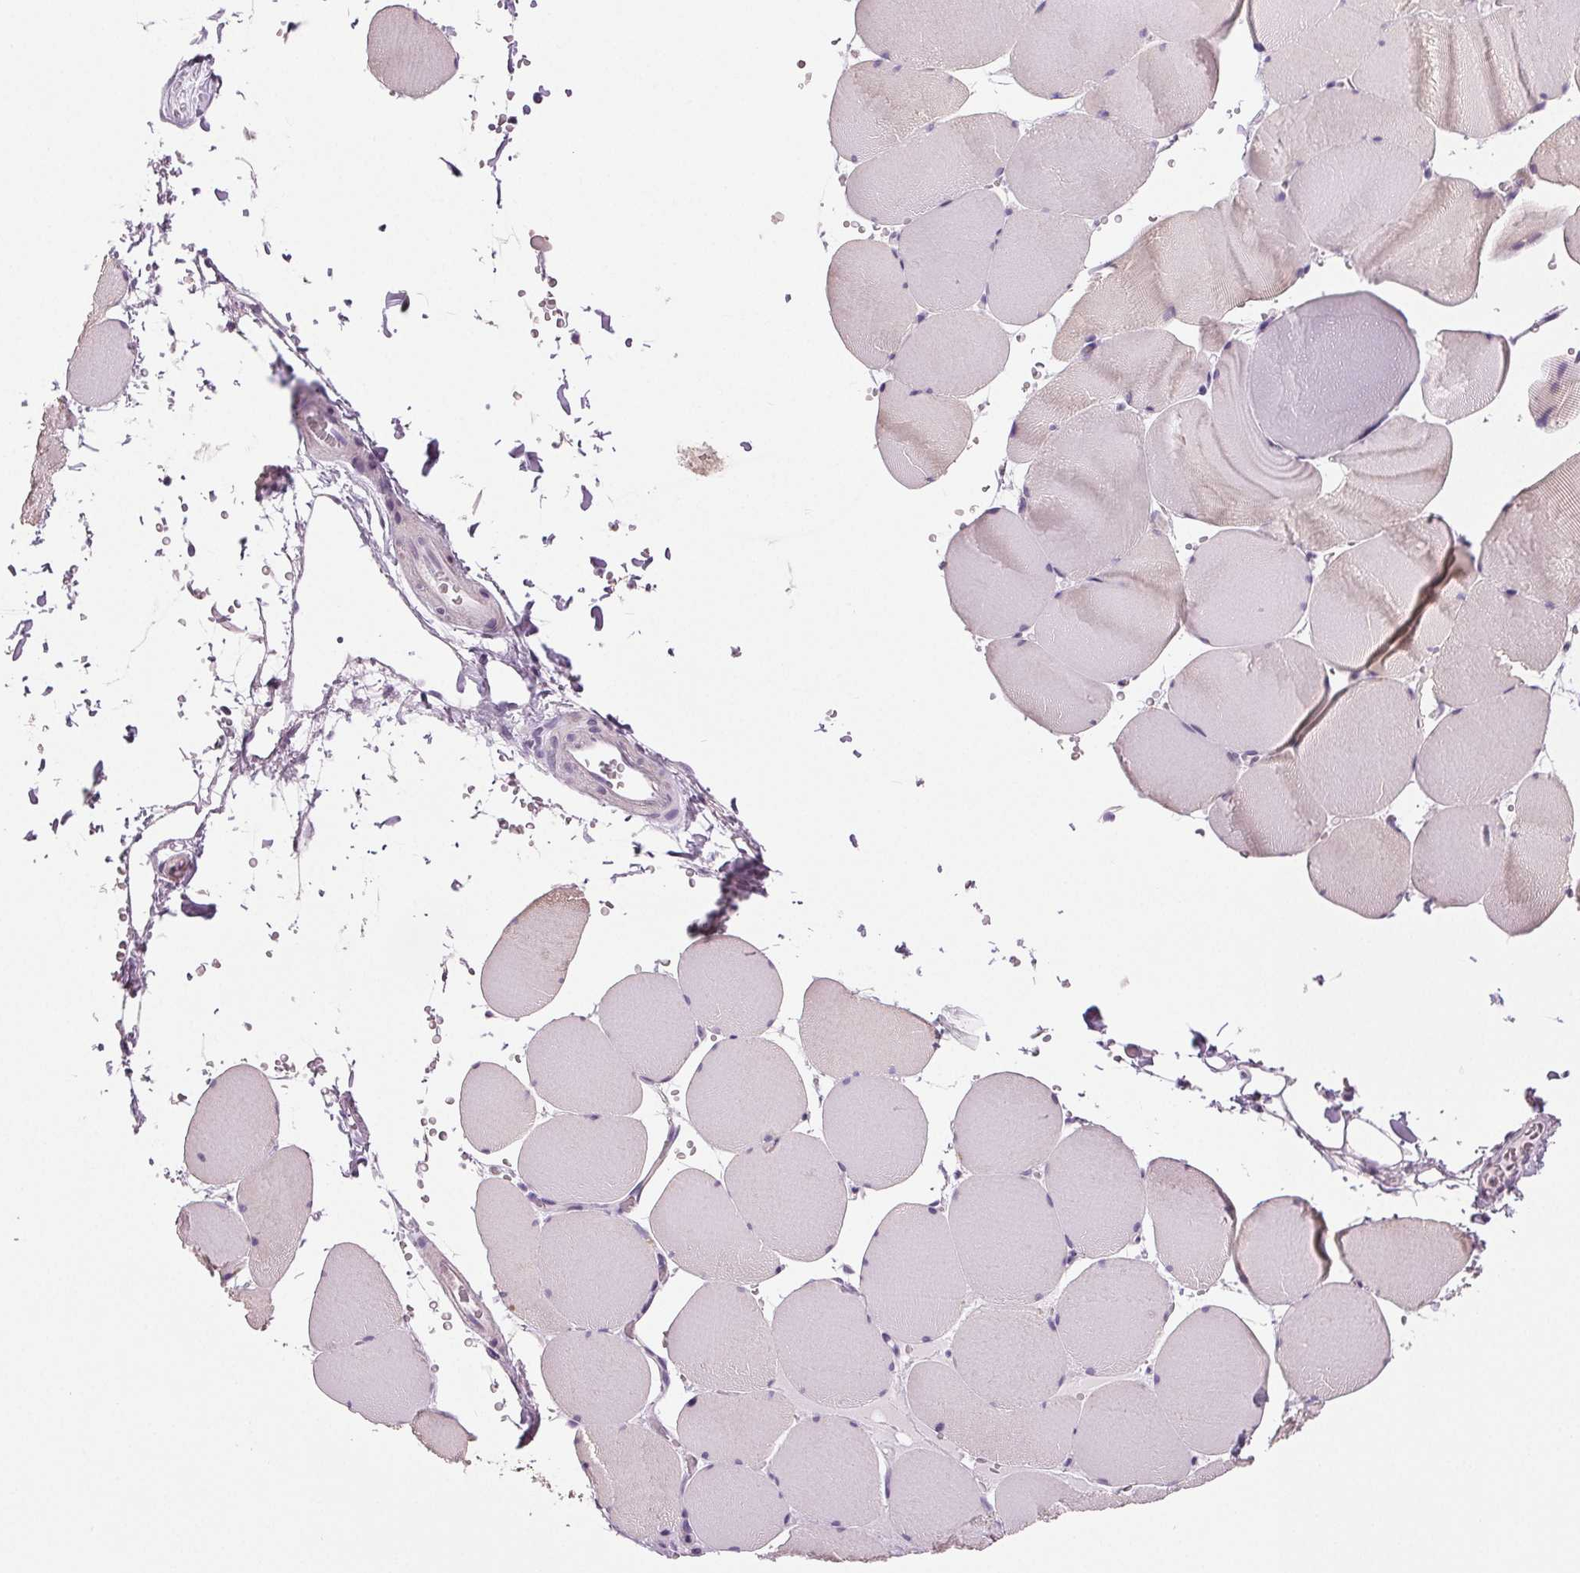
{"staining": {"intensity": "negative", "quantity": "none", "location": "none"}, "tissue": "skeletal muscle", "cell_type": "Myocytes", "image_type": "normal", "snomed": [{"axis": "morphology", "description": "Normal tissue, NOS"}, {"axis": "topography", "description": "Skeletal muscle"}, {"axis": "topography", "description": "Head-Neck"}], "caption": "The histopathology image exhibits no staining of myocytes in benign skeletal muscle.", "gene": "MISP", "patient": {"sex": "male", "age": 66}}